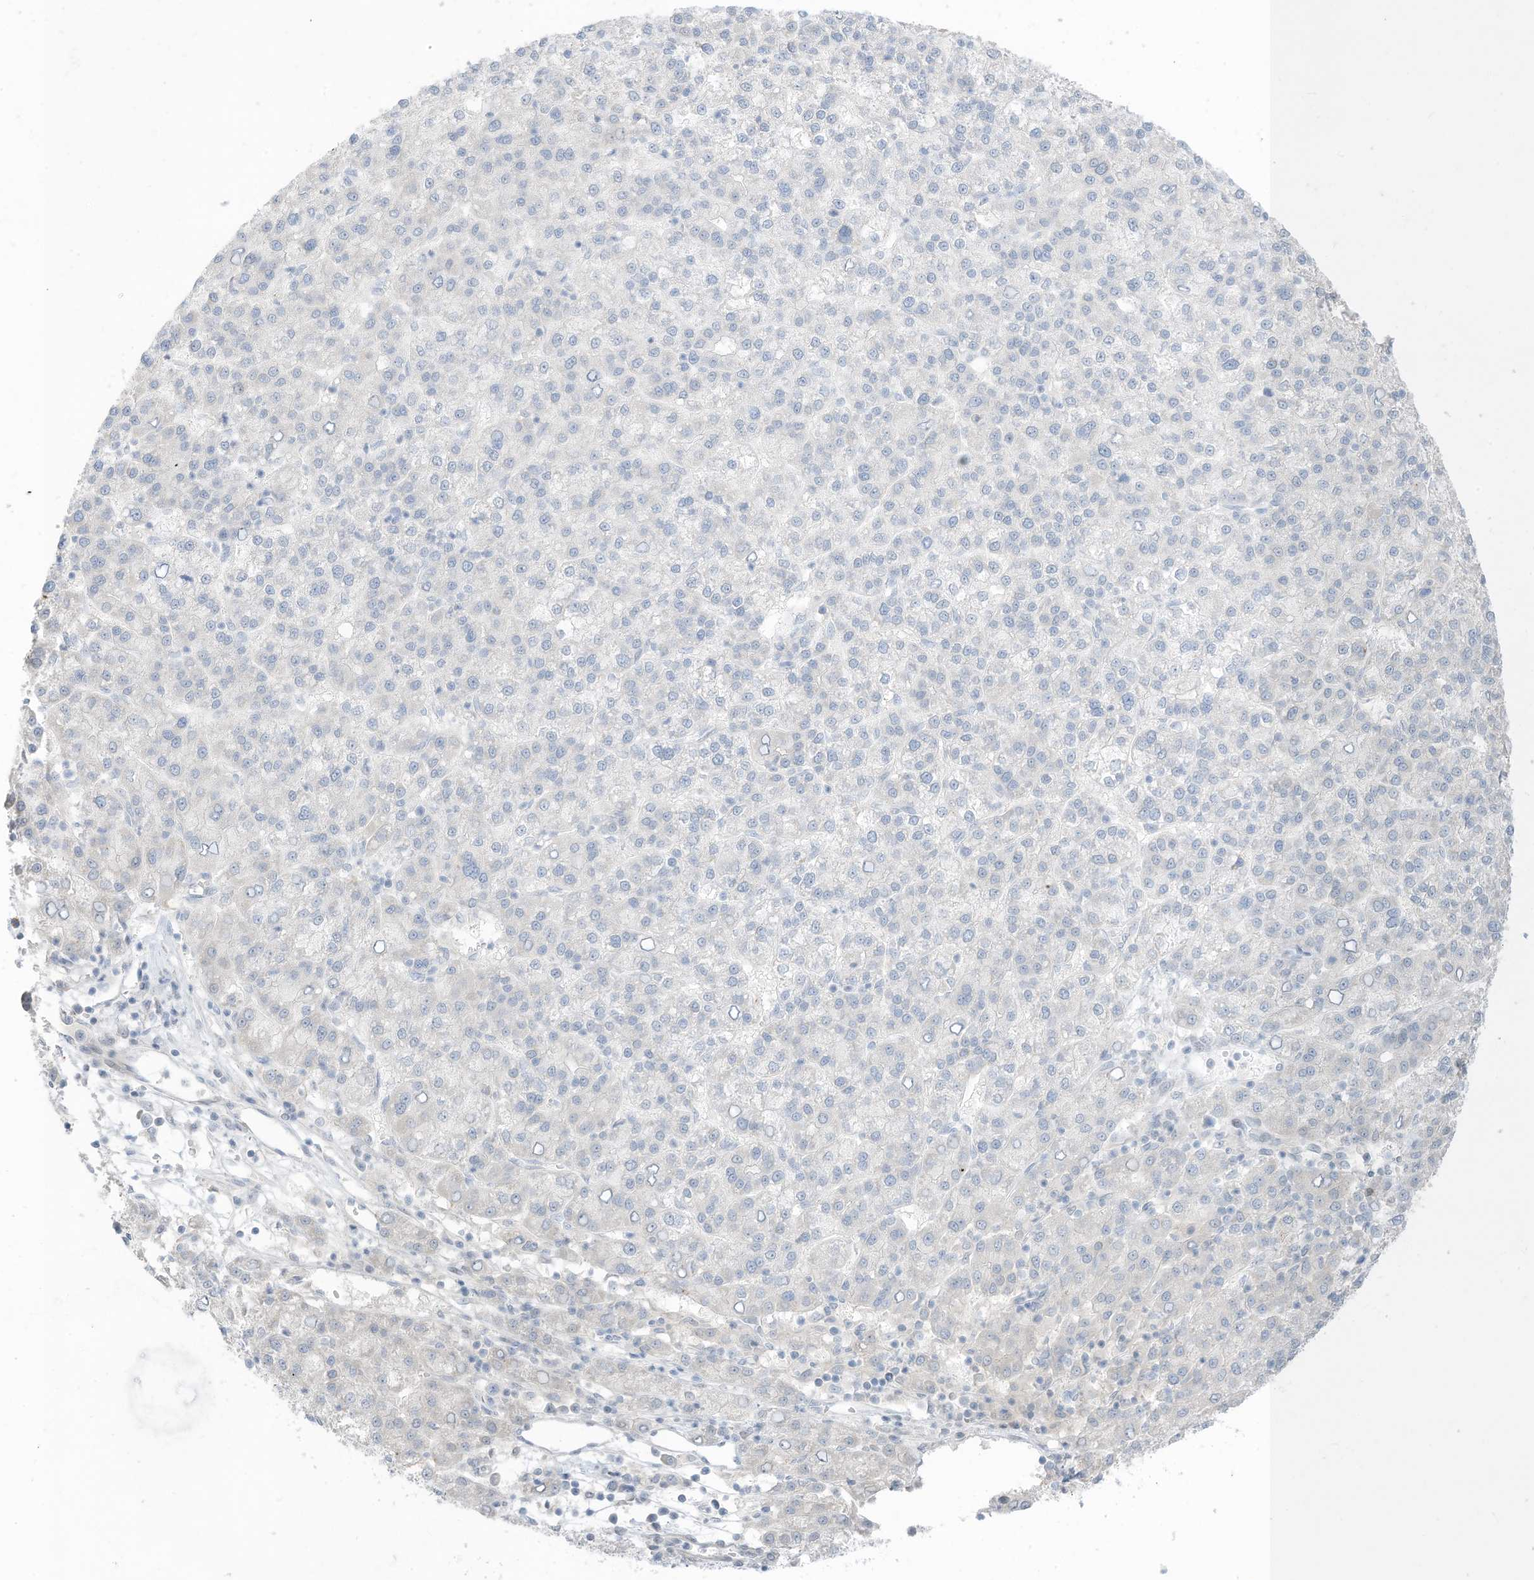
{"staining": {"intensity": "negative", "quantity": "none", "location": "none"}, "tissue": "liver cancer", "cell_type": "Tumor cells", "image_type": "cancer", "snomed": [{"axis": "morphology", "description": "Carcinoma, Hepatocellular, NOS"}, {"axis": "topography", "description": "Liver"}], "caption": "Immunohistochemical staining of liver cancer (hepatocellular carcinoma) exhibits no significant staining in tumor cells.", "gene": "ASPRV1", "patient": {"sex": "female", "age": 58}}